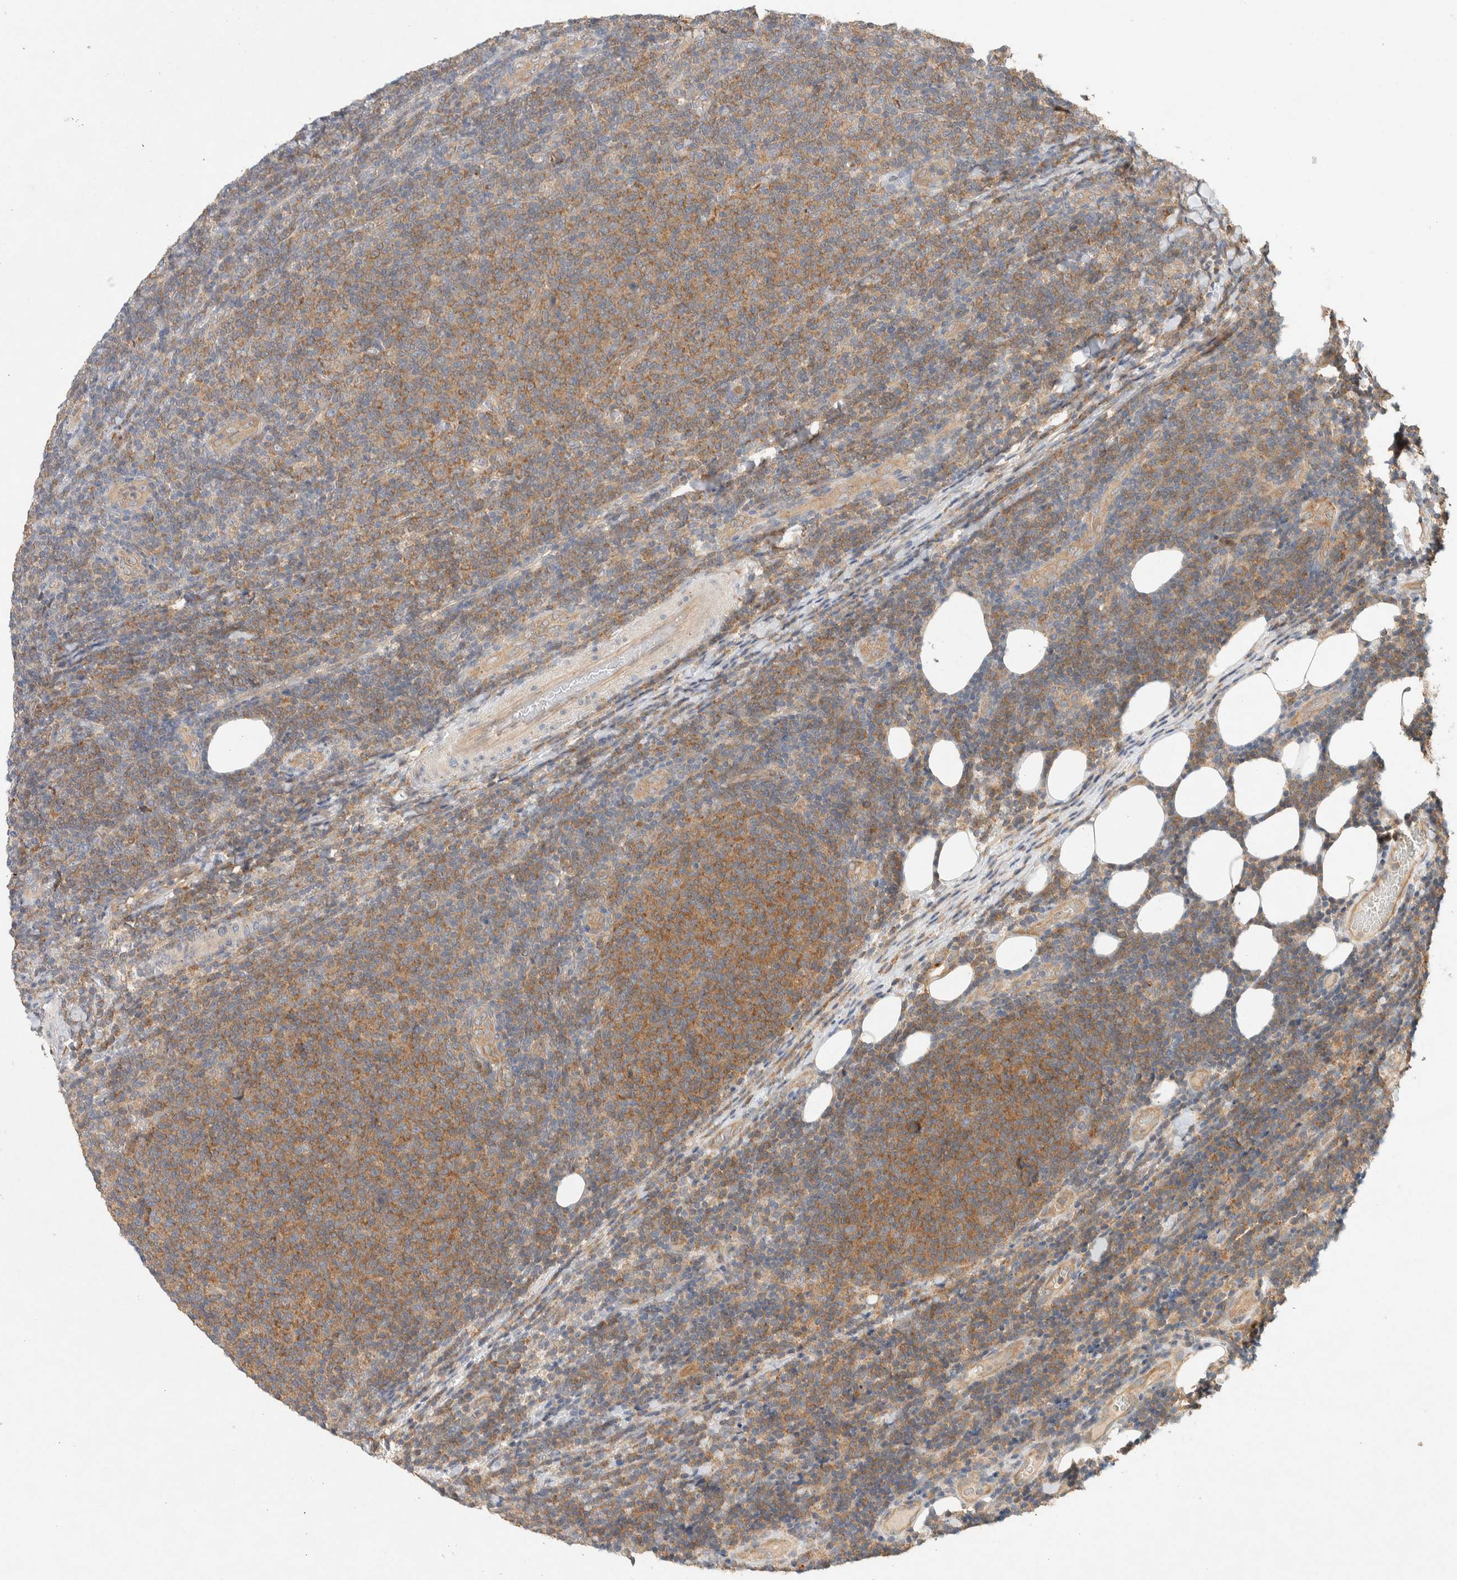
{"staining": {"intensity": "moderate", "quantity": "25%-75%", "location": "cytoplasmic/membranous"}, "tissue": "lymphoma", "cell_type": "Tumor cells", "image_type": "cancer", "snomed": [{"axis": "morphology", "description": "Malignant lymphoma, non-Hodgkin's type, Low grade"}, {"axis": "topography", "description": "Lymph node"}], "caption": "Malignant lymphoma, non-Hodgkin's type (low-grade) tissue reveals moderate cytoplasmic/membranous expression in about 25%-75% of tumor cells The protein is stained brown, and the nuclei are stained in blue (DAB IHC with brightfield microscopy, high magnification).", "gene": "PXK", "patient": {"sex": "male", "age": 66}}